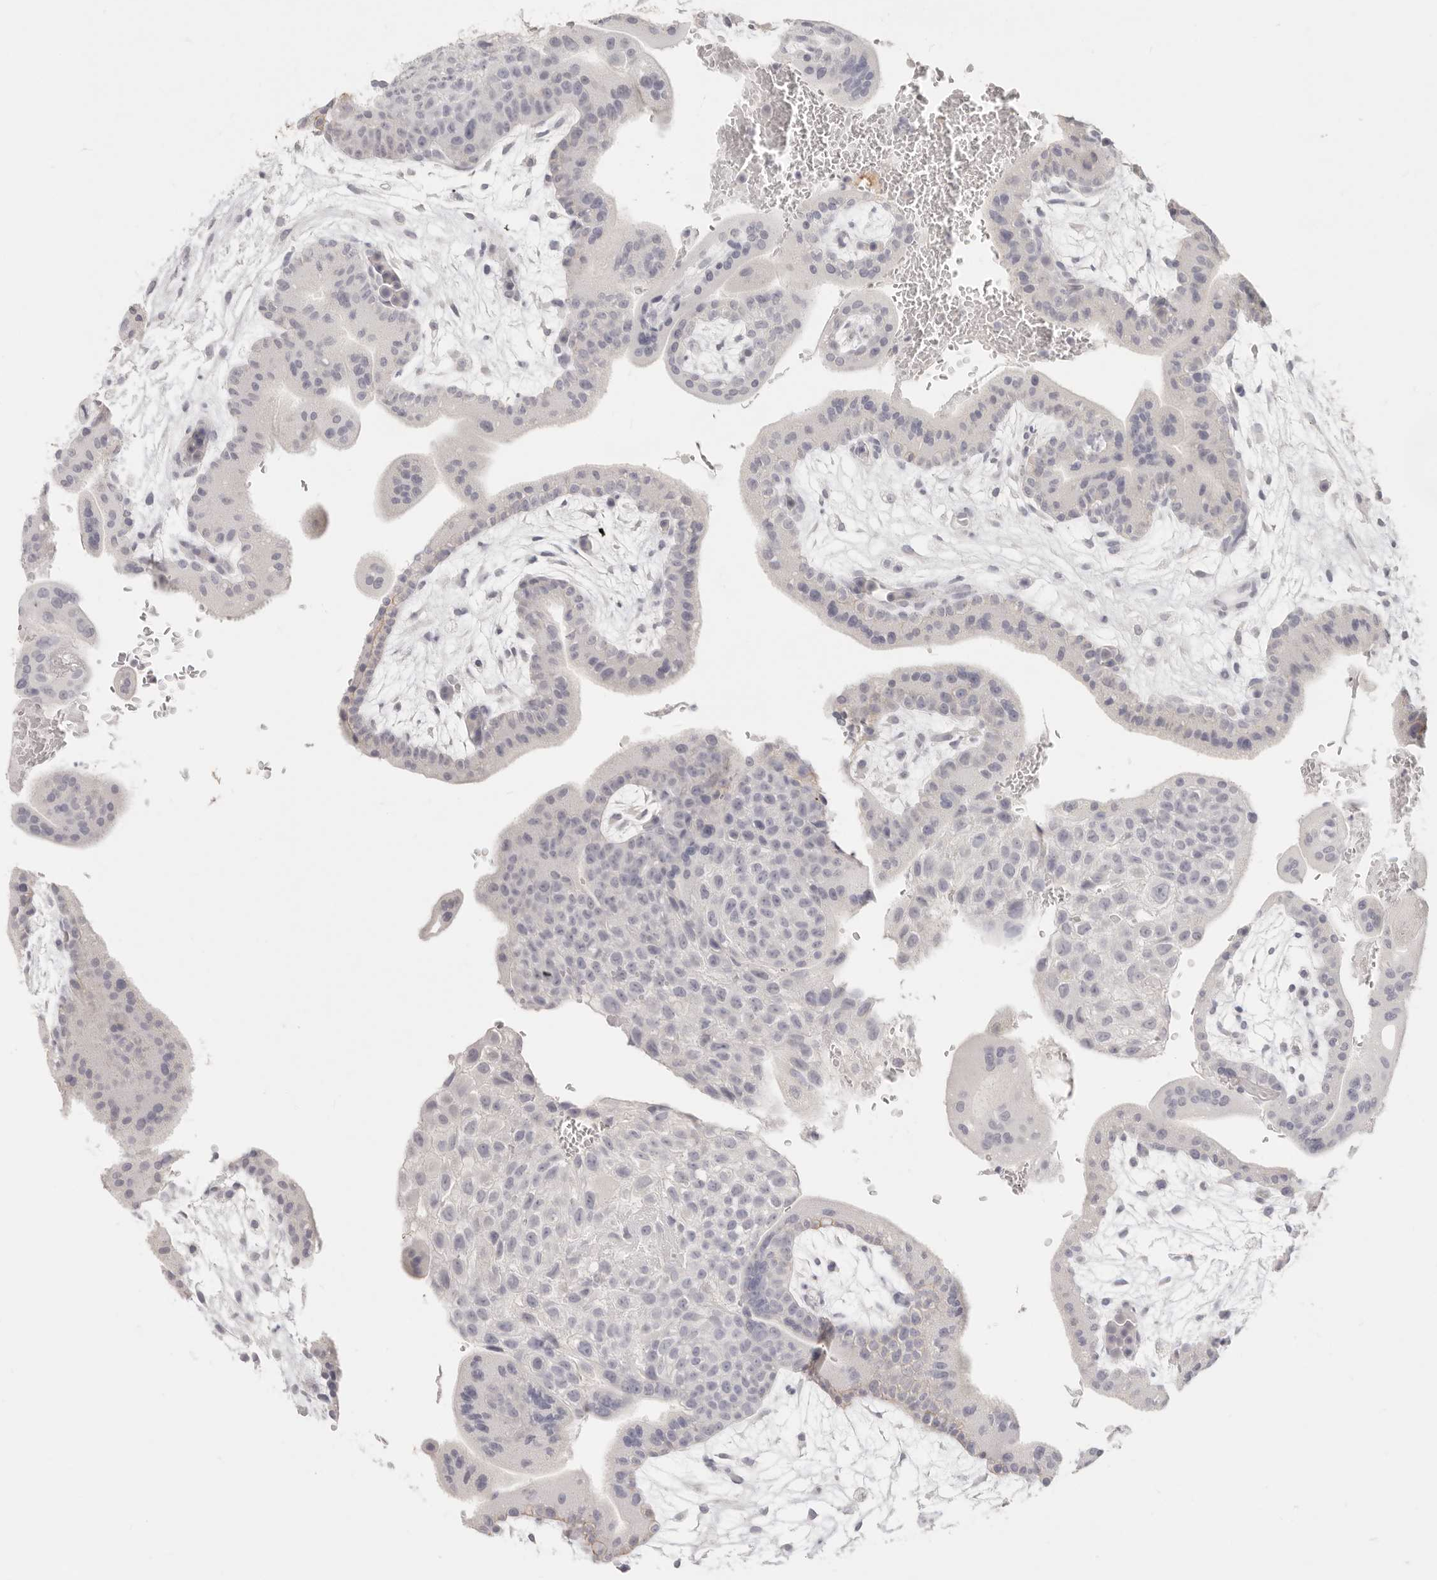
{"staining": {"intensity": "negative", "quantity": "none", "location": "none"}, "tissue": "placenta", "cell_type": "Decidual cells", "image_type": "normal", "snomed": [{"axis": "morphology", "description": "Normal tissue, NOS"}, {"axis": "topography", "description": "Placenta"}], "caption": "IHC of benign placenta reveals no positivity in decidual cells.", "gene": "EPCAM", "patient": {"sex": "female", "age": 35}}